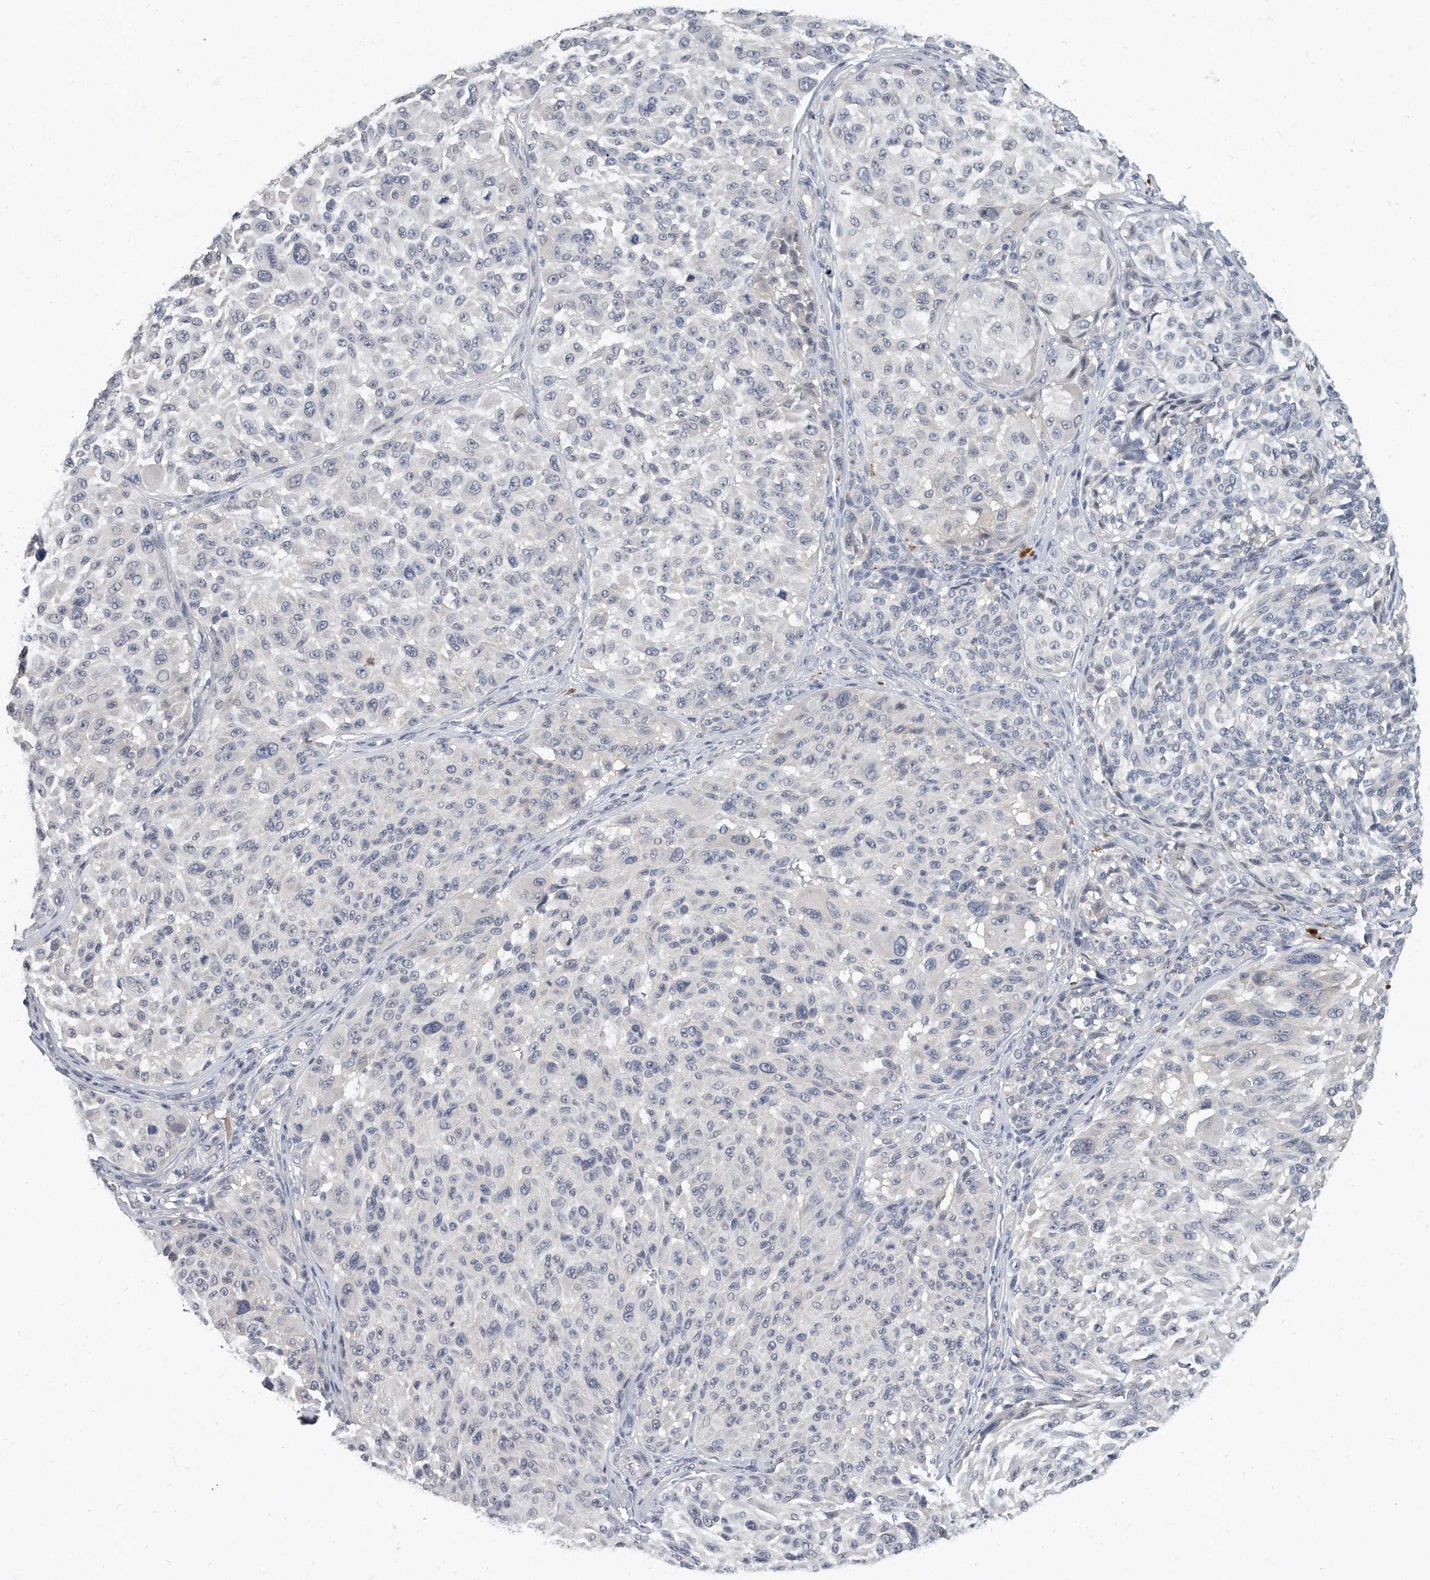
{"staining": {"intensity": "negative", "quantity": "none", "location": "none"}, "tissue": "melanoma", "cell_type": "Tumor cells", "image_type": "cancer", "snomed": [{"axis": "morphology", "description": "Malignant melanoma, NOS"}, {"axis": "topography", "description": "Skin"}], "caption": "DAB immunohistochemical staining of melanoma displays no significant staining in tumor cells. (DAB immunohistochemistry with hematoxylin counter stain).", "gene": "KLHL7", "patient": {"sex": "male", "age": 83}}